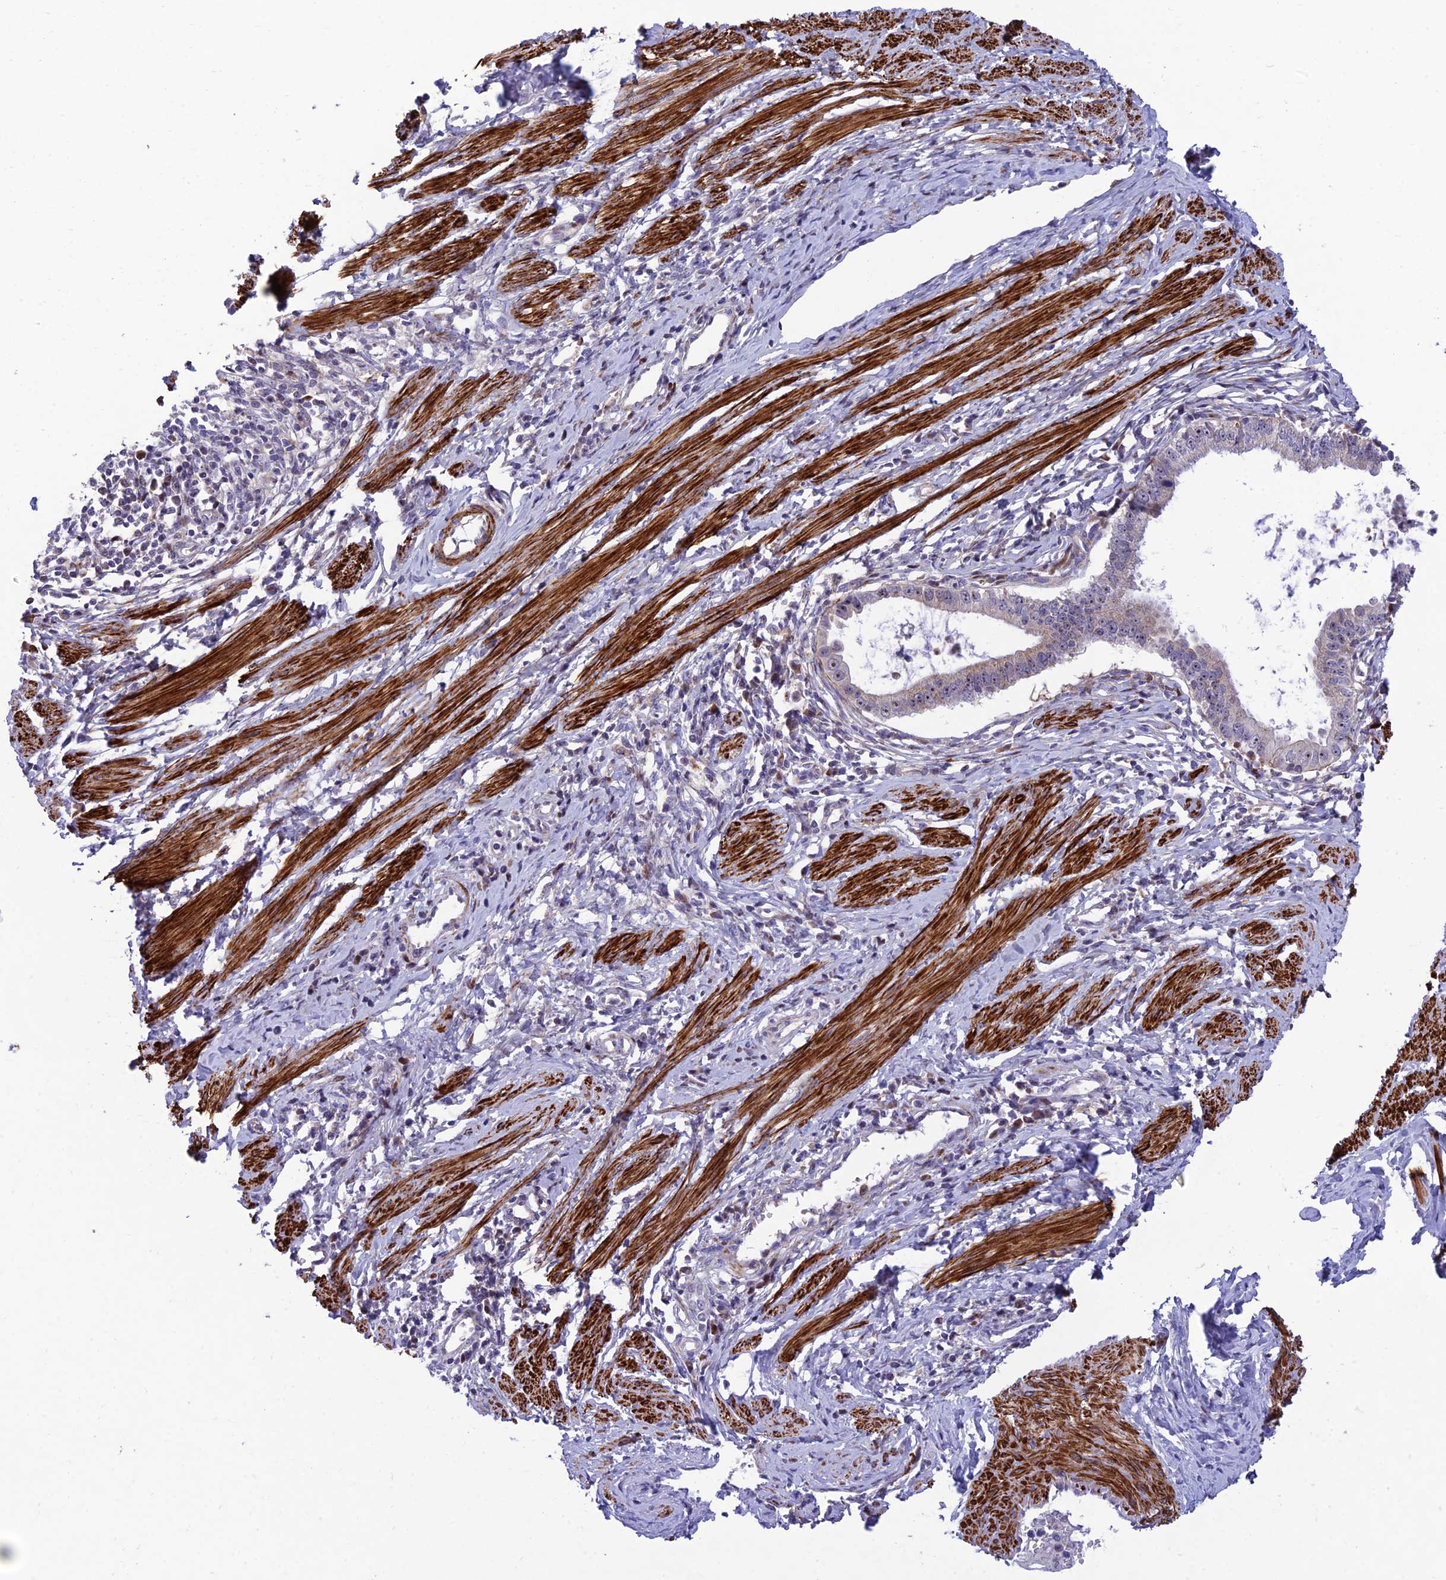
{"staining": {"intensity": "weak", "quantity": "<25%", "location": "cytoplasmic/membranous,nuclear"}, "tissue": "cervical cancer", "cell_type": "Tumor cells", "image_type": "cancer", "snomed": [{"axis": "morphology", "description": "Adenocarcinoma, NOS"}, {"axis": "topography", "description": "Cervix"}], "caption": "Immunohistochemical staining of cervical adenocarcinoma shows no significant expression in tumor cells.", "gene": "KBTBD7", "patient": {"sex": "female", "age": 36}}